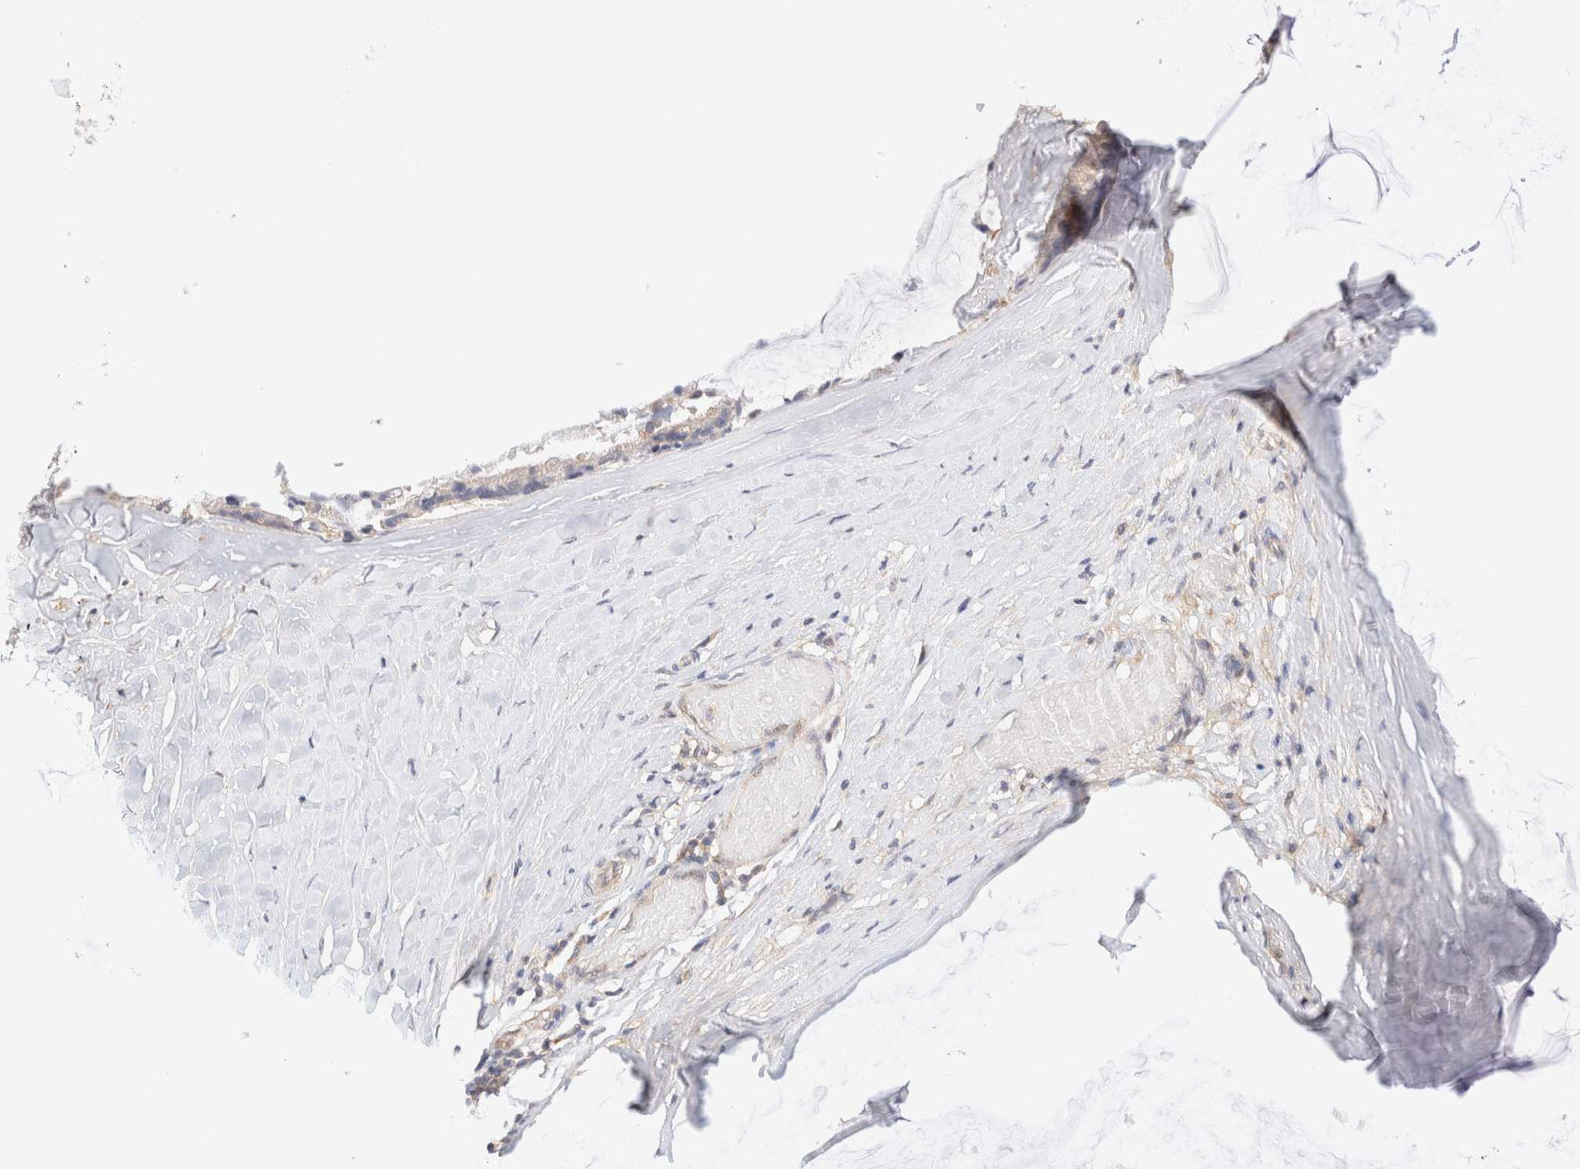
{"staining": {"intensity": "weak", "quantity": "25%-75%", "location": "cytoplasmic/membranous"}, "tissue": "ovarian cancer", "cell_type": "Tumor cells", "image_type": "cancer", "snomed": [{"axis": "morphology", "description": "Cystadenocarcinoma, mucinous, NOS"}, {"axis": "topography", "description": "Ovary"}], "caption": "Immunohistochemistry (IHC) photomicrograph of human ovarian mucinous cystadenocarcinoma stained for a protein (brown), which exhibits low levels of weak cytoplasmic/membranous expression in approximately 25%-75% of tumor cells.", "gene": "RABEP1", "patient": {"sex": "female", "age": 39}}